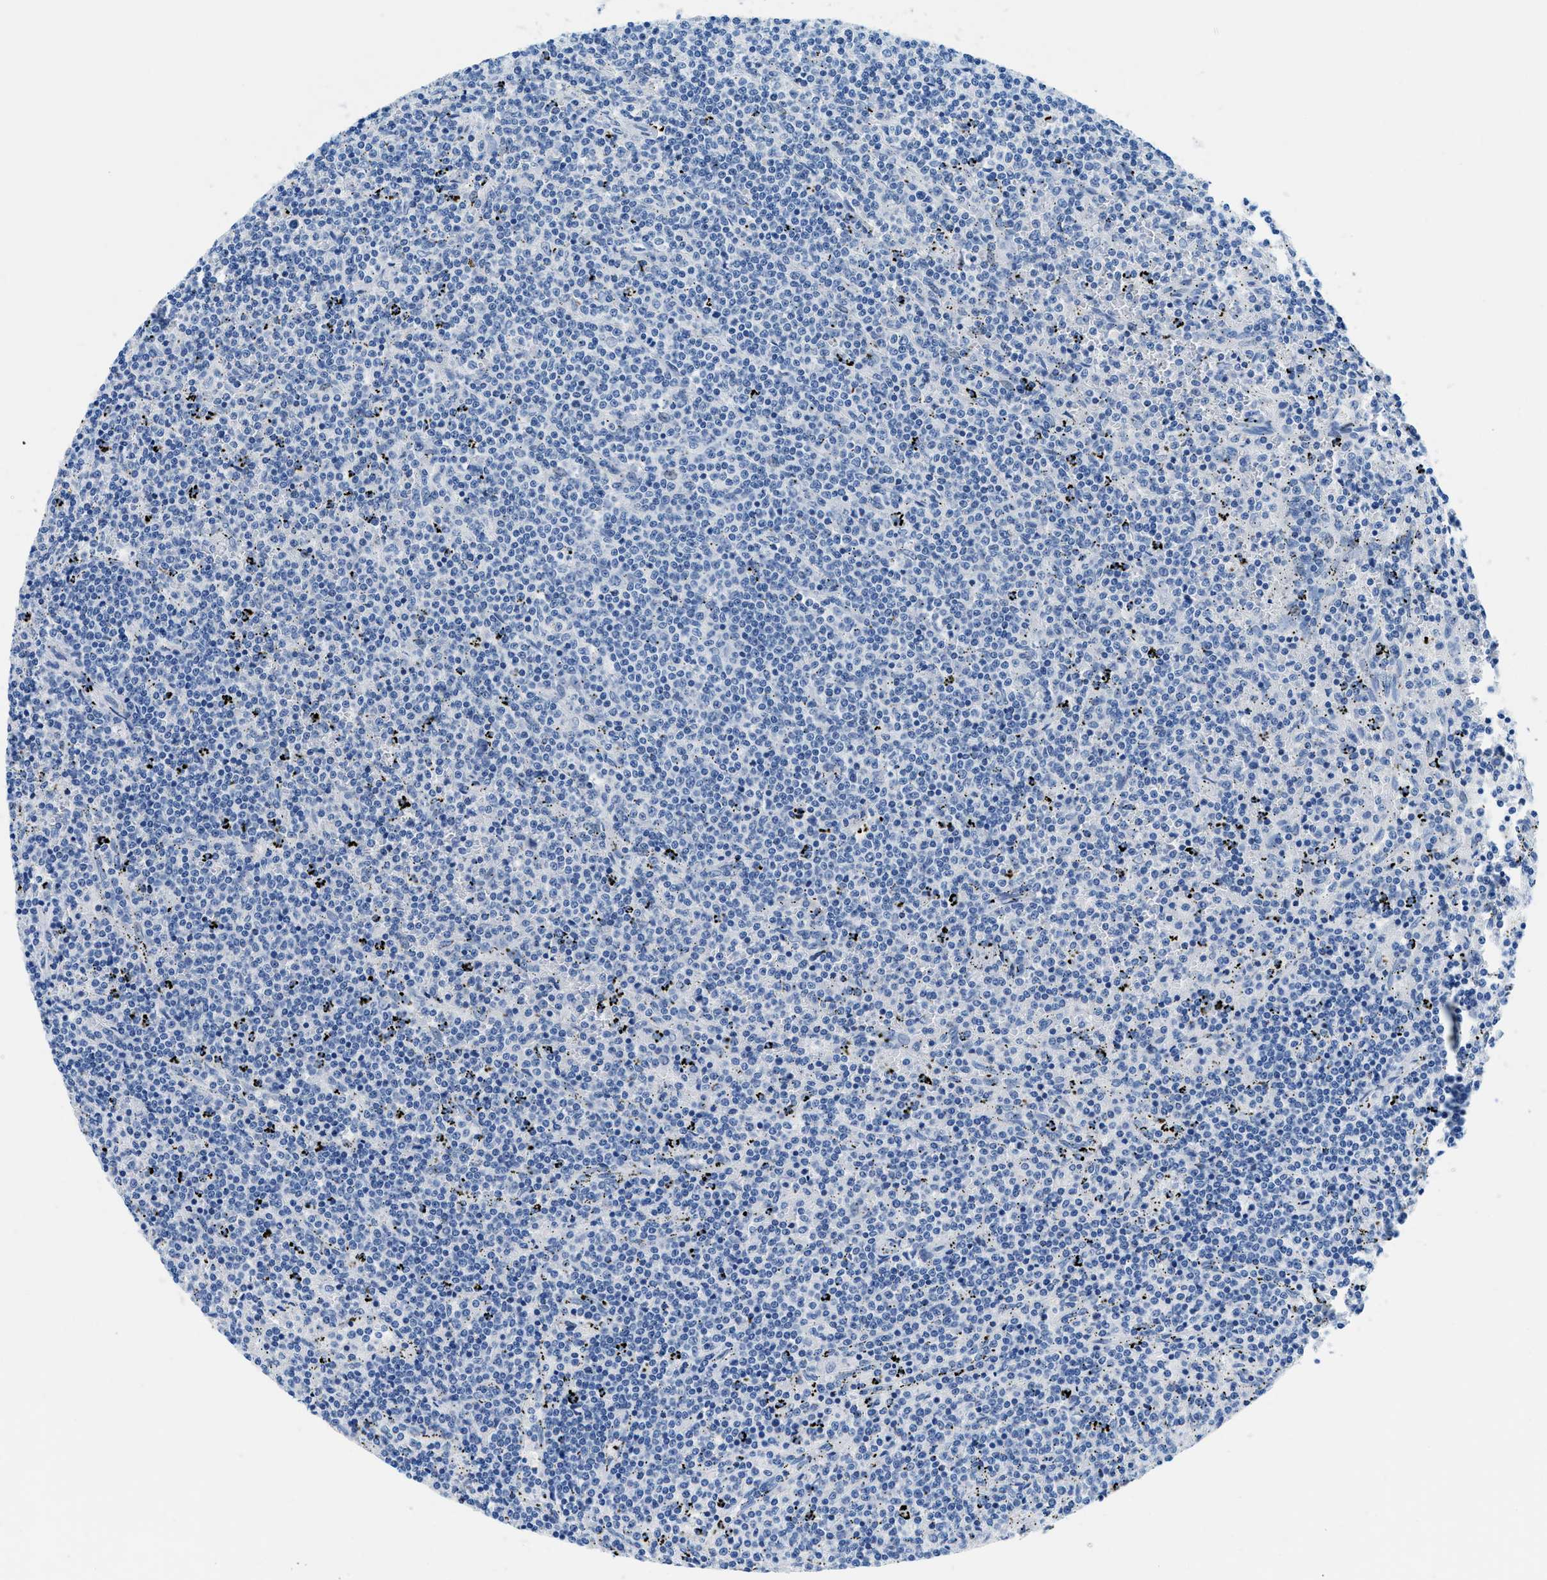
{"staining": {"intensity": "negative", "quantity": "none", "location": "none"}, "tissue": "lymphoma", "cell_type": "Tumor cells", "image_type": "cancer", "snomed": [{"axis": "morphology", "description": "Malignant lymphoma, non-Hodgkin's type, Low grade"}, {"axis": "topography", "description": "Spleen"}], "caption": "DAB immunohistochemical staining of lymphoma shows no significant positivity in tumor cells.", "gene": "MBL2", "patient": {"sex": "female", "age": 50}}